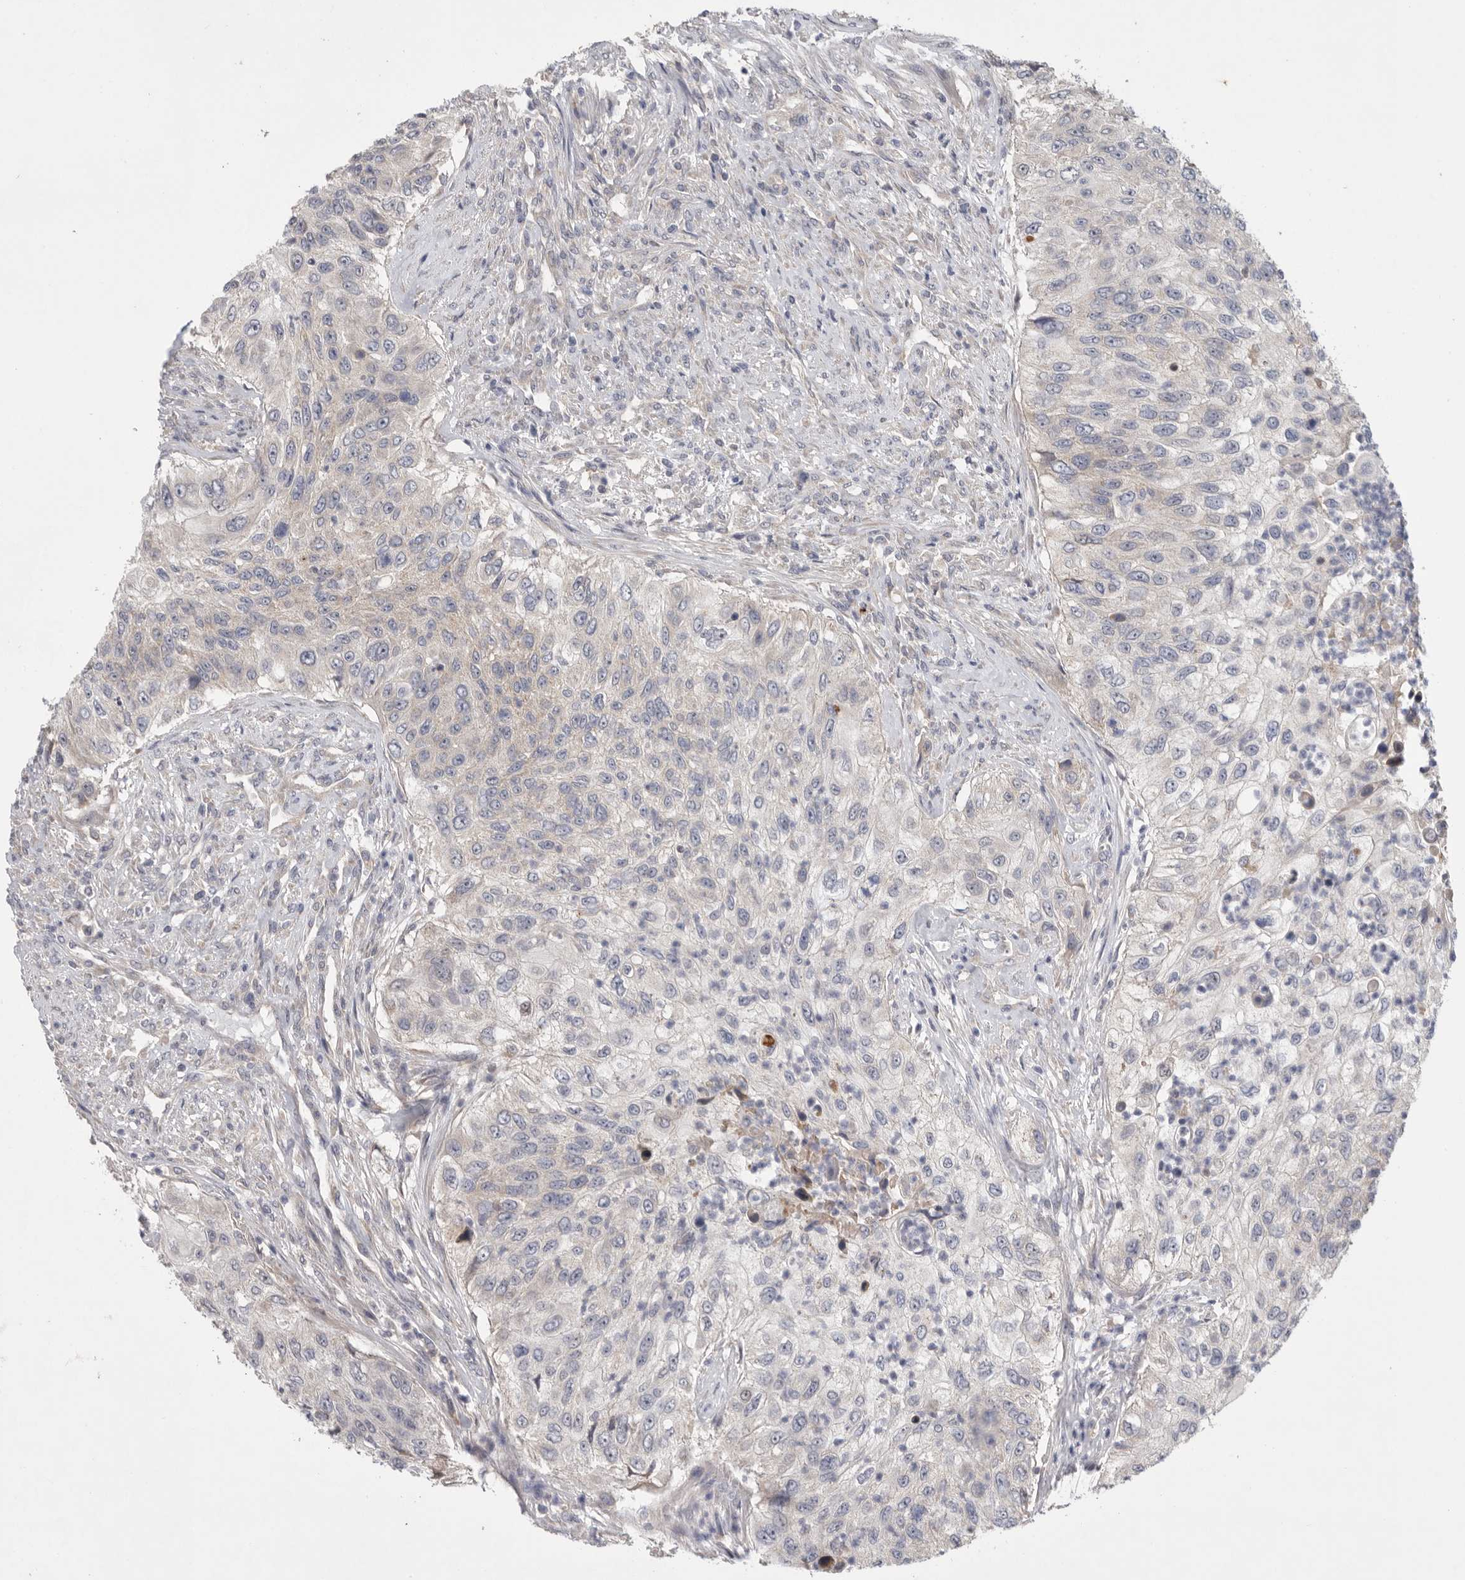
{"staining": {"intensity": "negative", "quantity": "none", "location": "none"}, "tissue": "urothelial cancer", "cell_type": "Tumor cells", "image_type": "cancer", "snomed": [{"axis": "morphology", "description": "Urothelial carcinoma, High grade"}, {"axis": "topography", "description": "Urinary bladder"}], "caption": "Urothelial cancer was stained to show a protein in brown. There is no significant positivity in tumor cells. (DAB immunohistochemistry (IHC), high magnification).", "gene": "MTFR1L", "patient": {"sex": "female", "age": 60}}